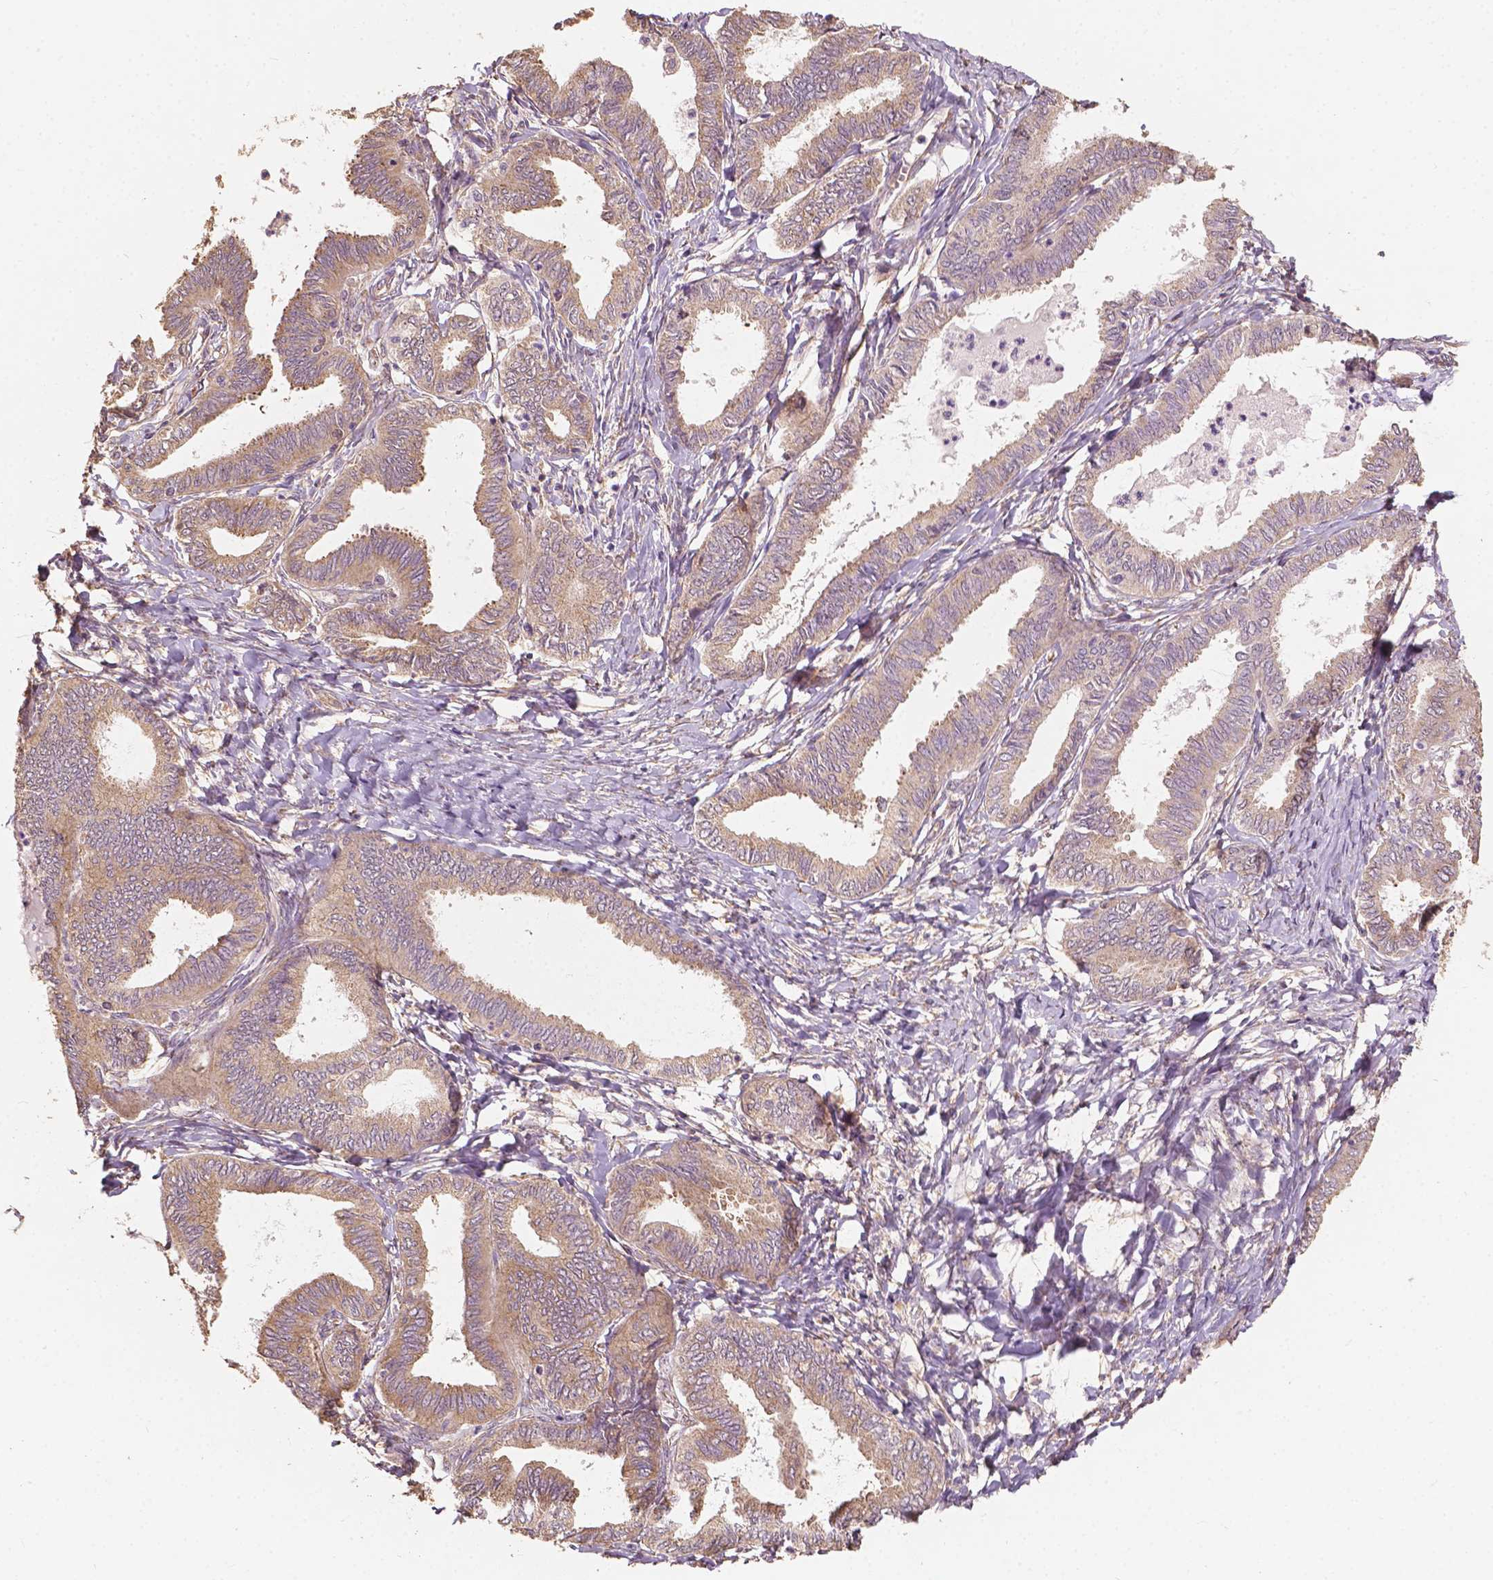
{"staining": {"intensity": "moderate", "quantity": "<25%", "location": "cytoplasmic/membranous"}, "tissue": "ovarian cancer", "cell_type": "Tumor cells", "image_type": "cancer", "snomed": [{"axis": "morphology", "description": "Carcinoma, endometroid"}, {"axis": "topography", "description": "Ovary"}], "caption": "The photomicrograph displays staining of endometroid carcinoma (ovarian), revealing moderate cytoplasmic/membranous protein staining (brown color) within tumor cells. The protein is shown in brown color, while the nuclei are stained blue.", "gene": "G3BP1", "patient": {"sex": "female", "age": 70}}